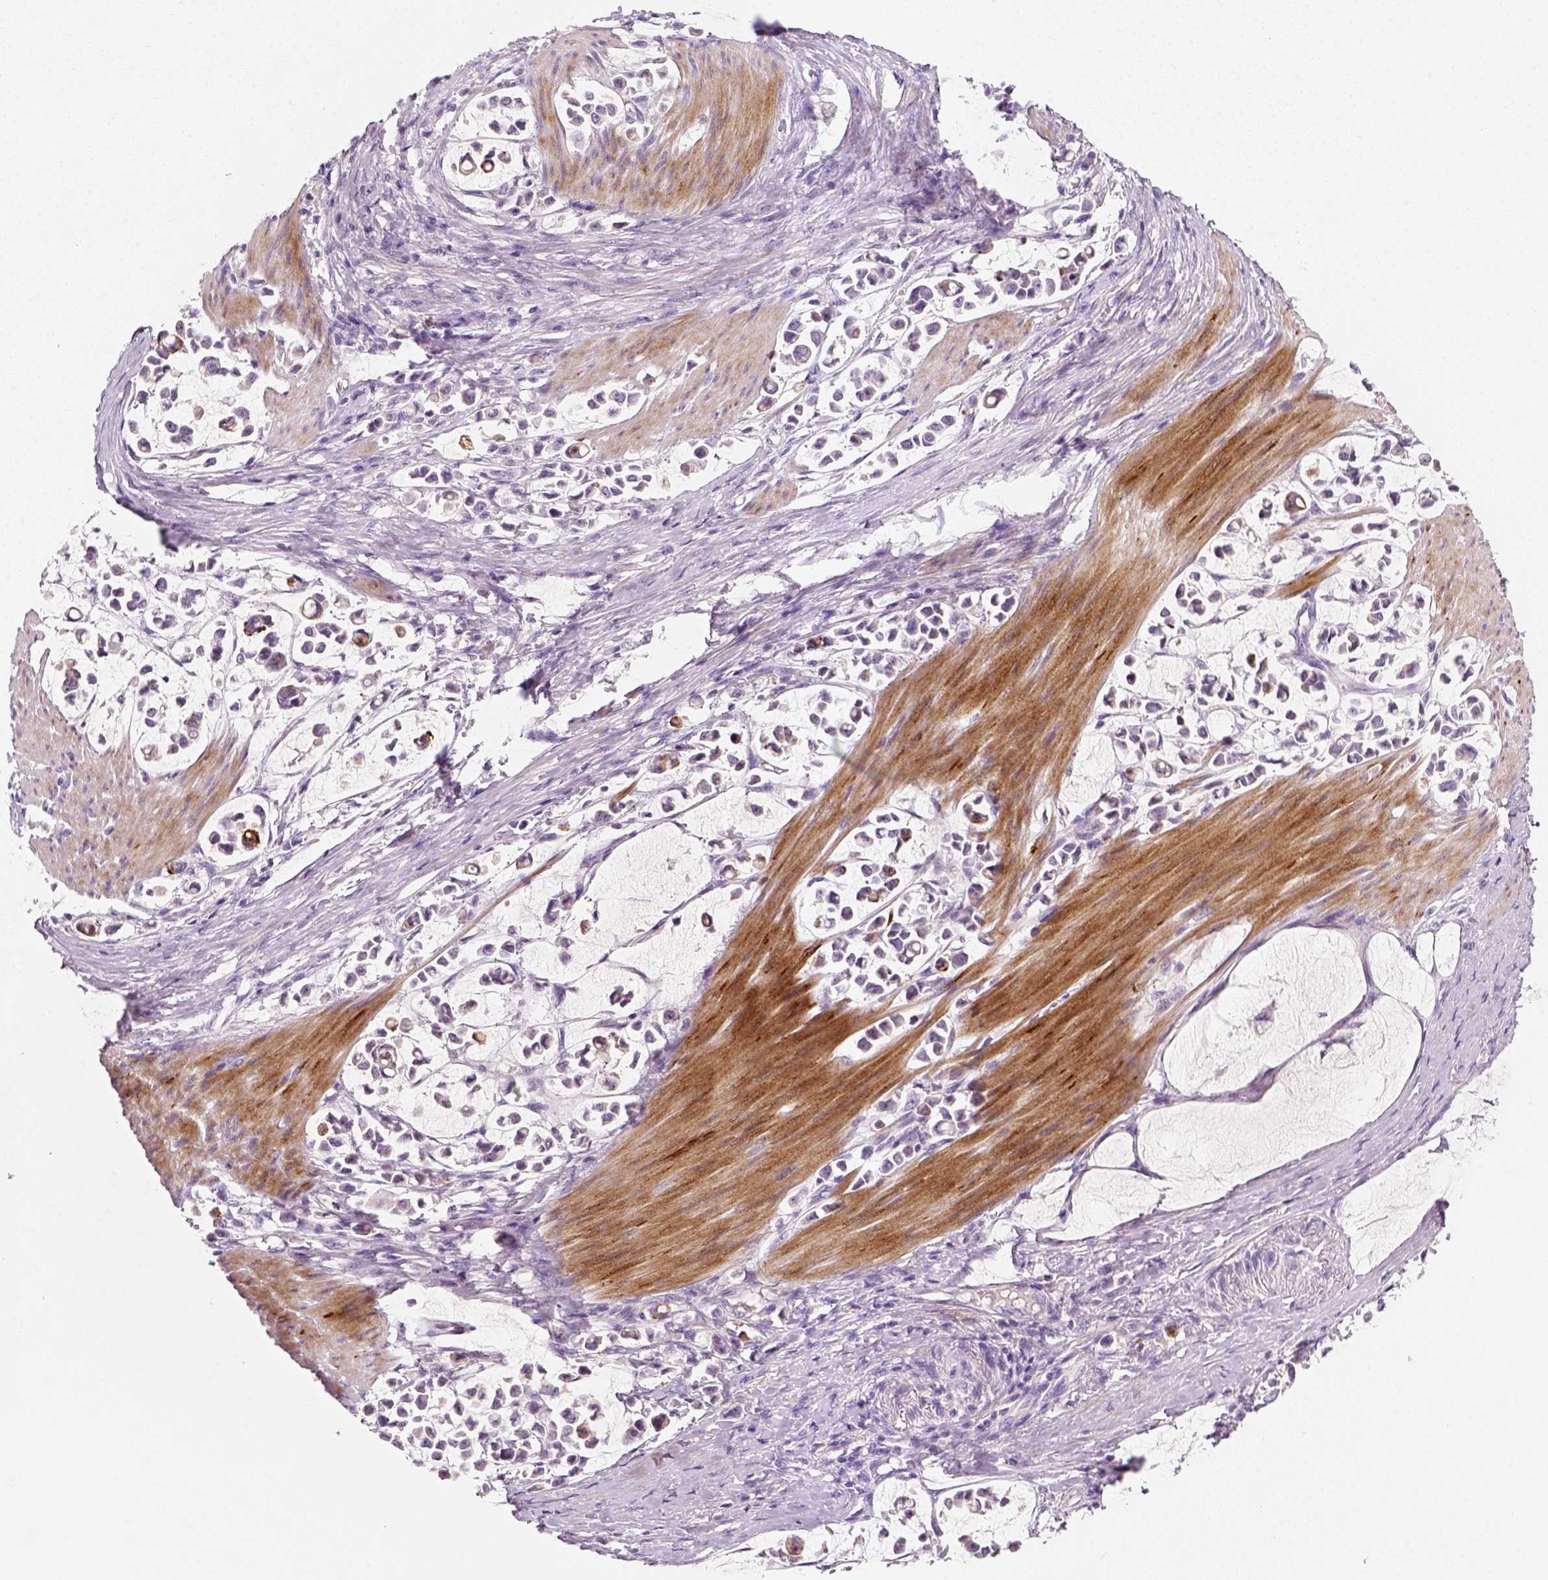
{"staining": {"intensity": "negative", "quantity": "none", "location": "none"}, "tissue": "stomach cancer", "cell_type": "Tumor cells", "image_type": "cancer", "snomed": [{"axis": "morphology", "description": "Adenocarcinoma, NOS"}, {"axis": "topography", "description": "Stomach"}], "caption": "Immunohistochemistry (IHC) of stomach cancer (adenocarcinoma) displays no positivity in tumor cells.", "gene": "NUDT6", "patient": {"sex": "male", "age": 82}}